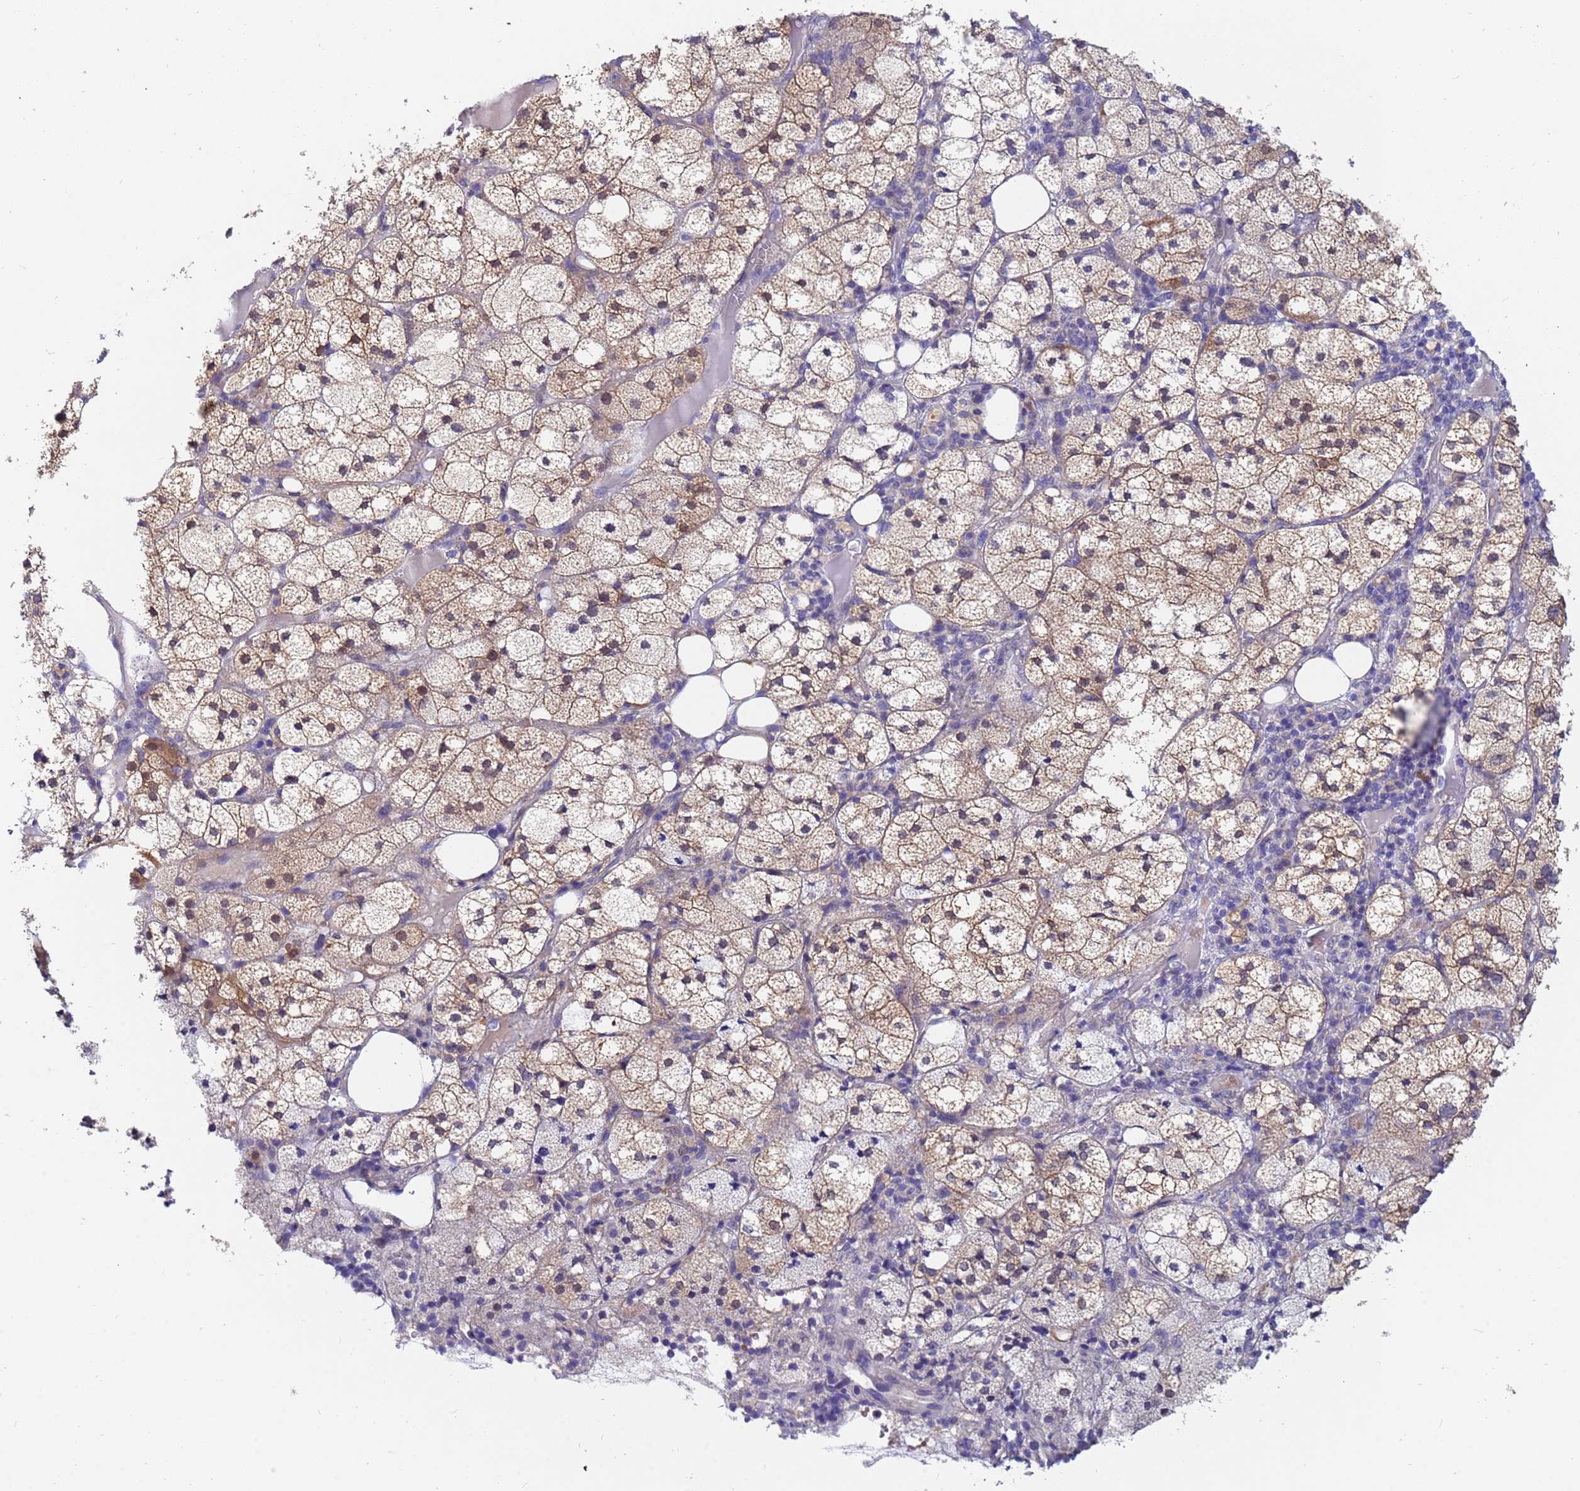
{"staining": {"intensity": "moderate", "quantity": "25%-75%", "location": "cytoplasmic/membranous"}, "tissue": "adrenal gland", "cell_type": "Glandular cells", "image_type": "normal", "snomed": [{"axis": "morphology", "description": "Normal tissue, NOS"}, {"axis": "topography", "description": "Adrenal gland"}], "caption": "Brown immunohistochemical staining in normal adrenal gland demonstrates moderate cytoplasmic/membranous staining in about 25%-75% of glandular cells. Nuclei are stained in blue.", "gene": "TTLL11", "patient": {"sex": "female", "age": 61}}